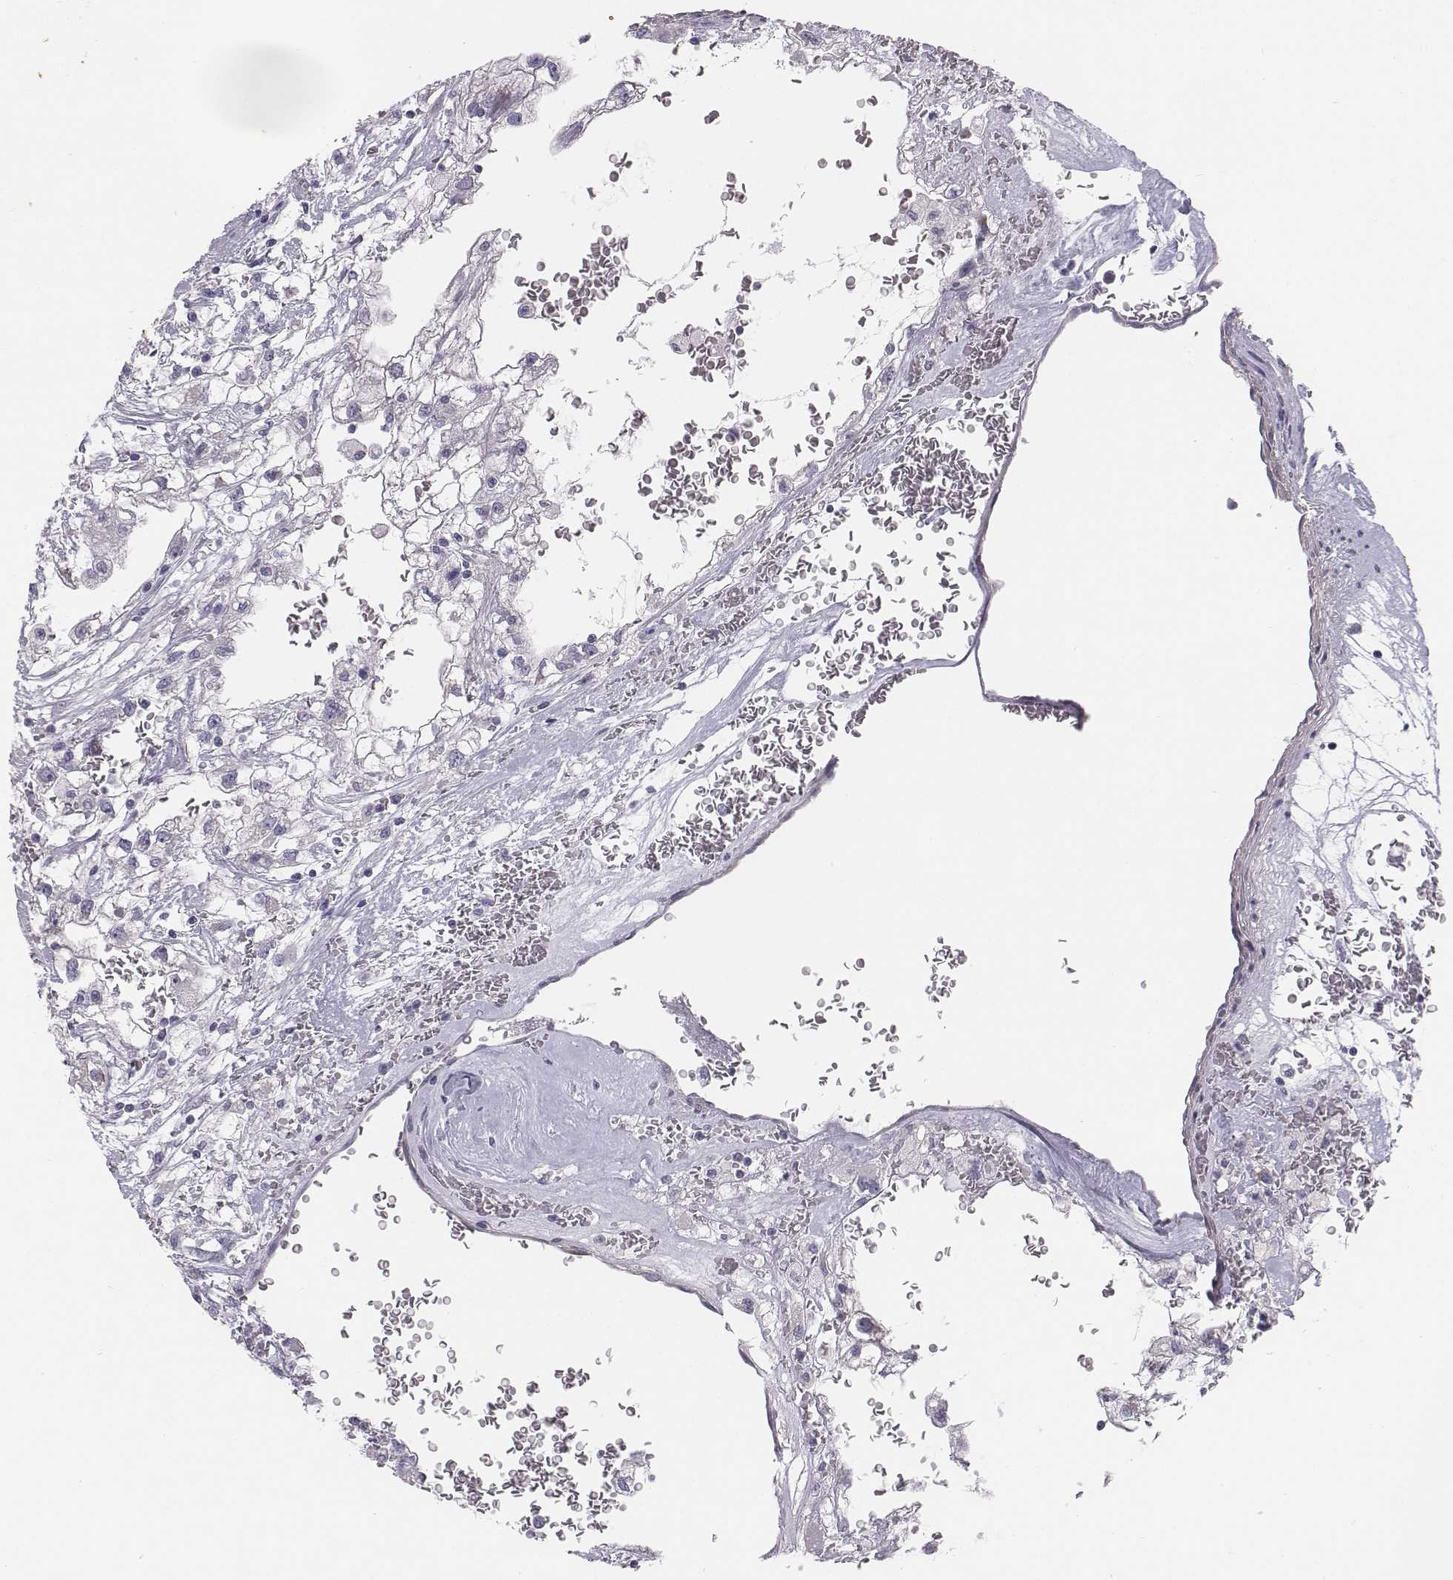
{"staining": {"intensity": "negative", "quantity": "none", "location": "none"}, "tissue": "renal cancer", "cell_type": "Tumor cells", "image_type": "cancer", "snomed": [{"axis": "morphology", "description": "Adenocarcinoma, NOS"}, {"axis": "topography", "description": "Kidney"}], "caption": "Tumor cells show no significant protein staining in adenocarcinoma (renal).", "gene": "CHST14", "patient": {"sex": "male", "age": 59}}